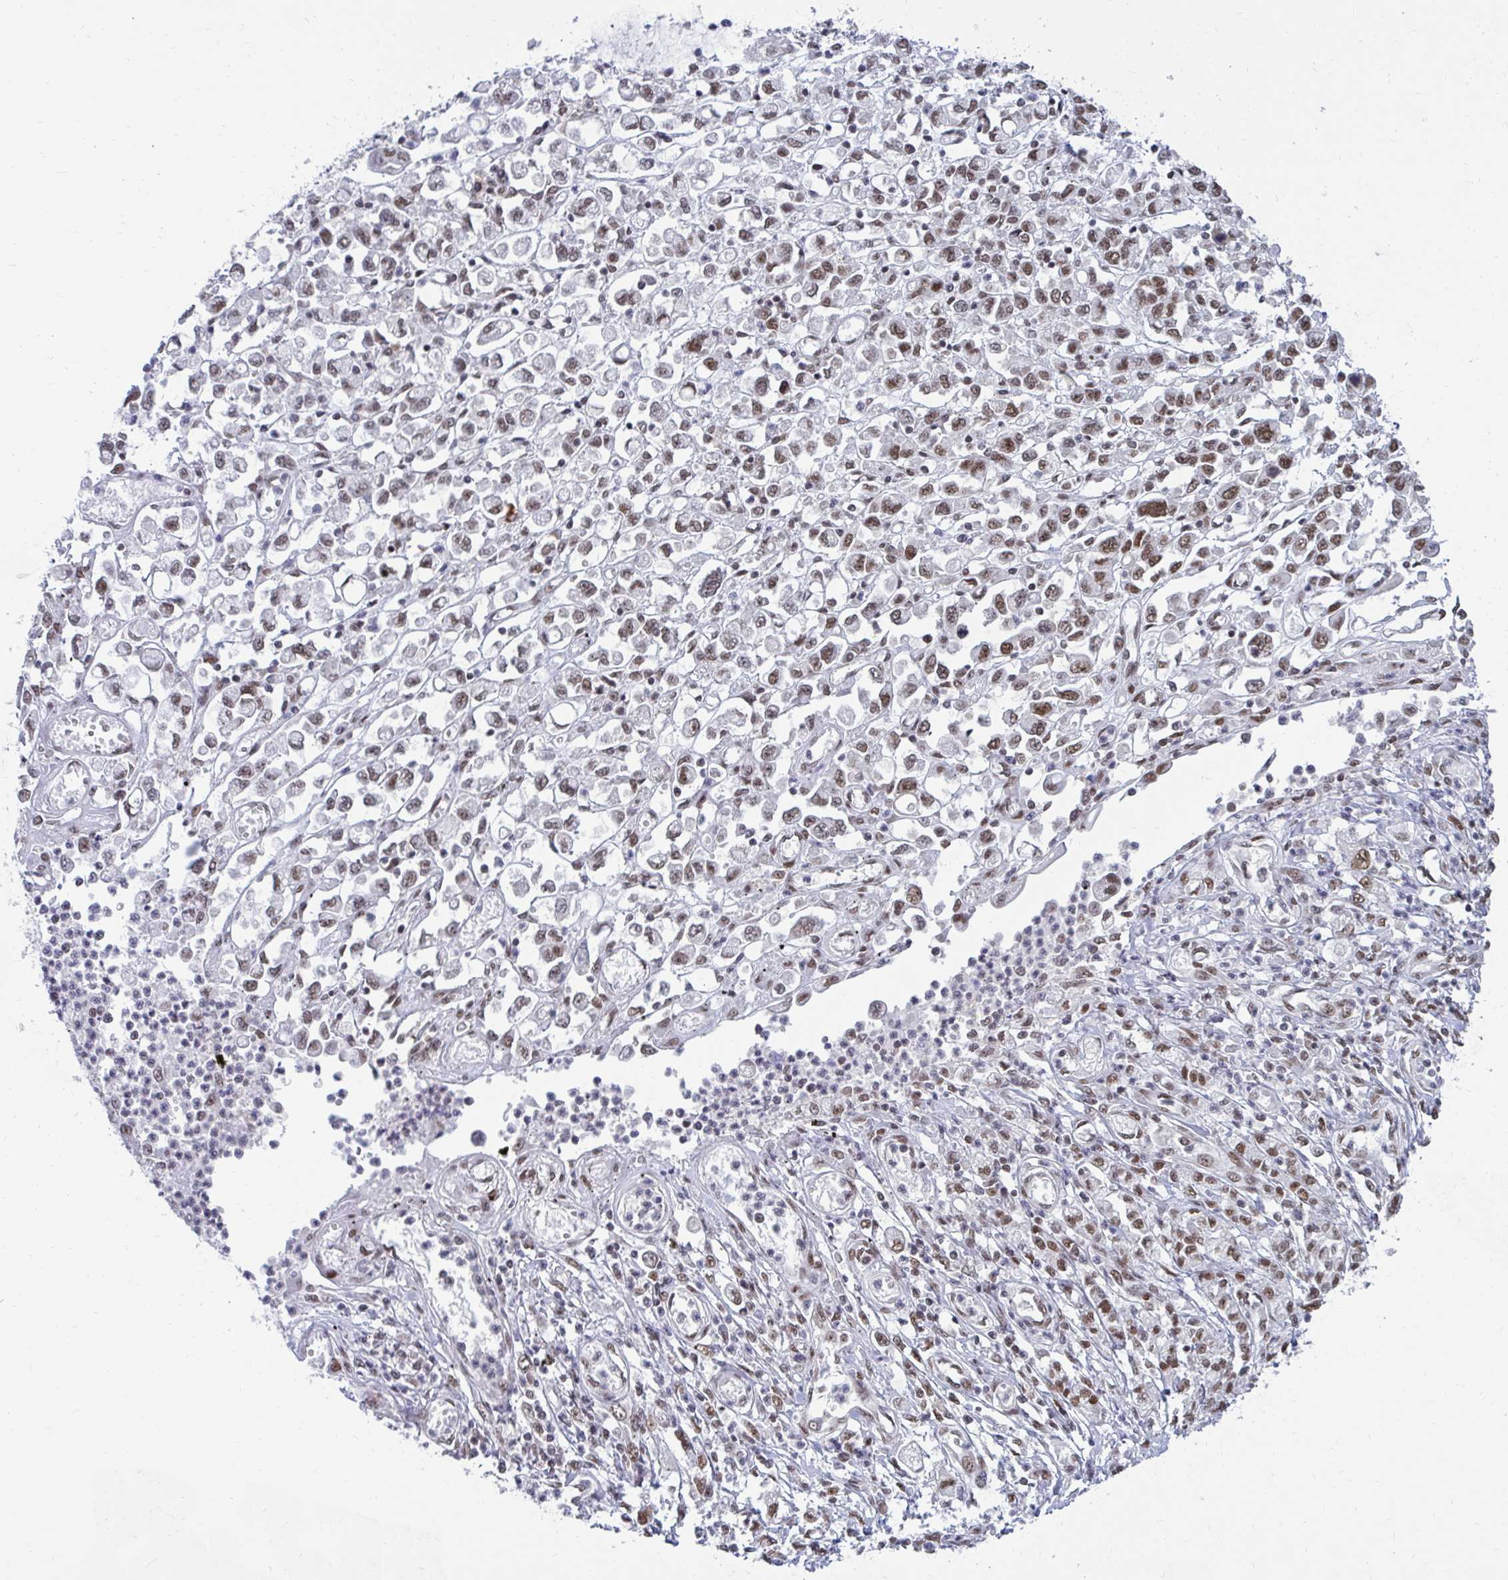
{"staining": {"intensity": "weak", "quantity": ">75%", "location": "nuclear"}, "tissue": "stomach cancer", "cell_type": "Tumor cells", "image_type": "cancer", "snomed": [{"axis": "morphology", "description": "Adenocarcinoma, NOS"}, {"axis": "topography", "description": "Stomach"}], "caption": "Stomach adenocarcinoma was stained to show a protein in brown. There is low levels of weak nuclear positivity in about >75% of tumor cells. (brown staining indicates protein expression, while blue staining denotes nuclei).", "gene": "PHF10", "patient": {"sex": "female", "age": 76}}